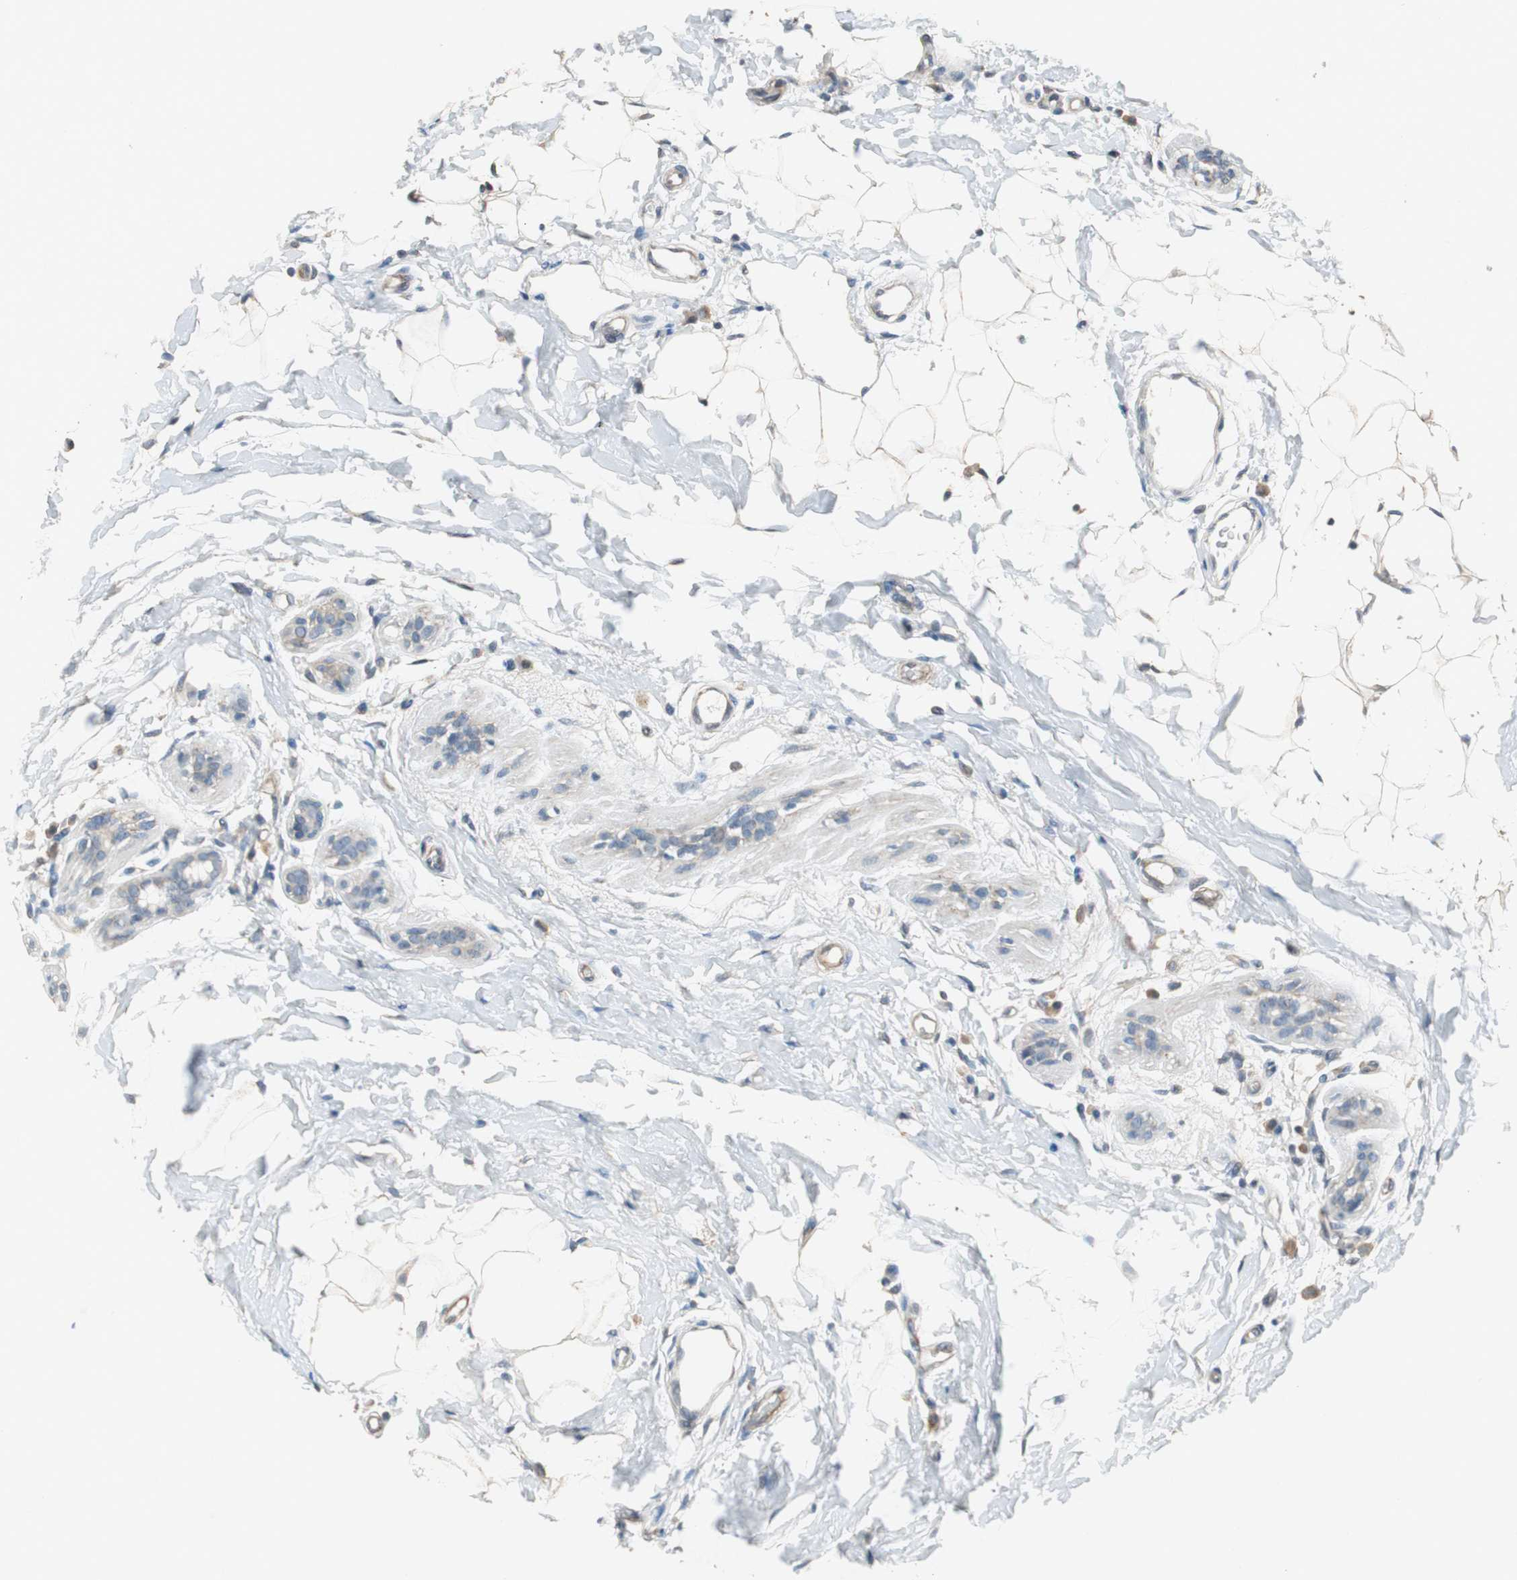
{"staining": {"intensity": "weak", "quantity": "25%-75%", "location": "cytoplasmic/membranous"}, "tissue": "breast cancer", "cell_type": "Tumor cells", "image_type": "cancer", "snomed": [{"axis": "morphology", "description": "Lobular carcinoma, in situ"}, {"axis": "morphology", "description": "Lobular carcinoma"}, {"axis": "topography", "description": "Breast"}], "caption": "Immunohistochemical staining of human breast cancer reveals low levels of weak cytoplasmic/membranous positivity in approximately 25%-75% of tumor cells. The staining was performed using DAB (3,3'-diaminobenzidine), with brown indicating positive protein expression. Nuclei are stained blue with hematoxylin.", "gene": "ALDH4A1", "patient": {"sex": "female", "age": 41}}